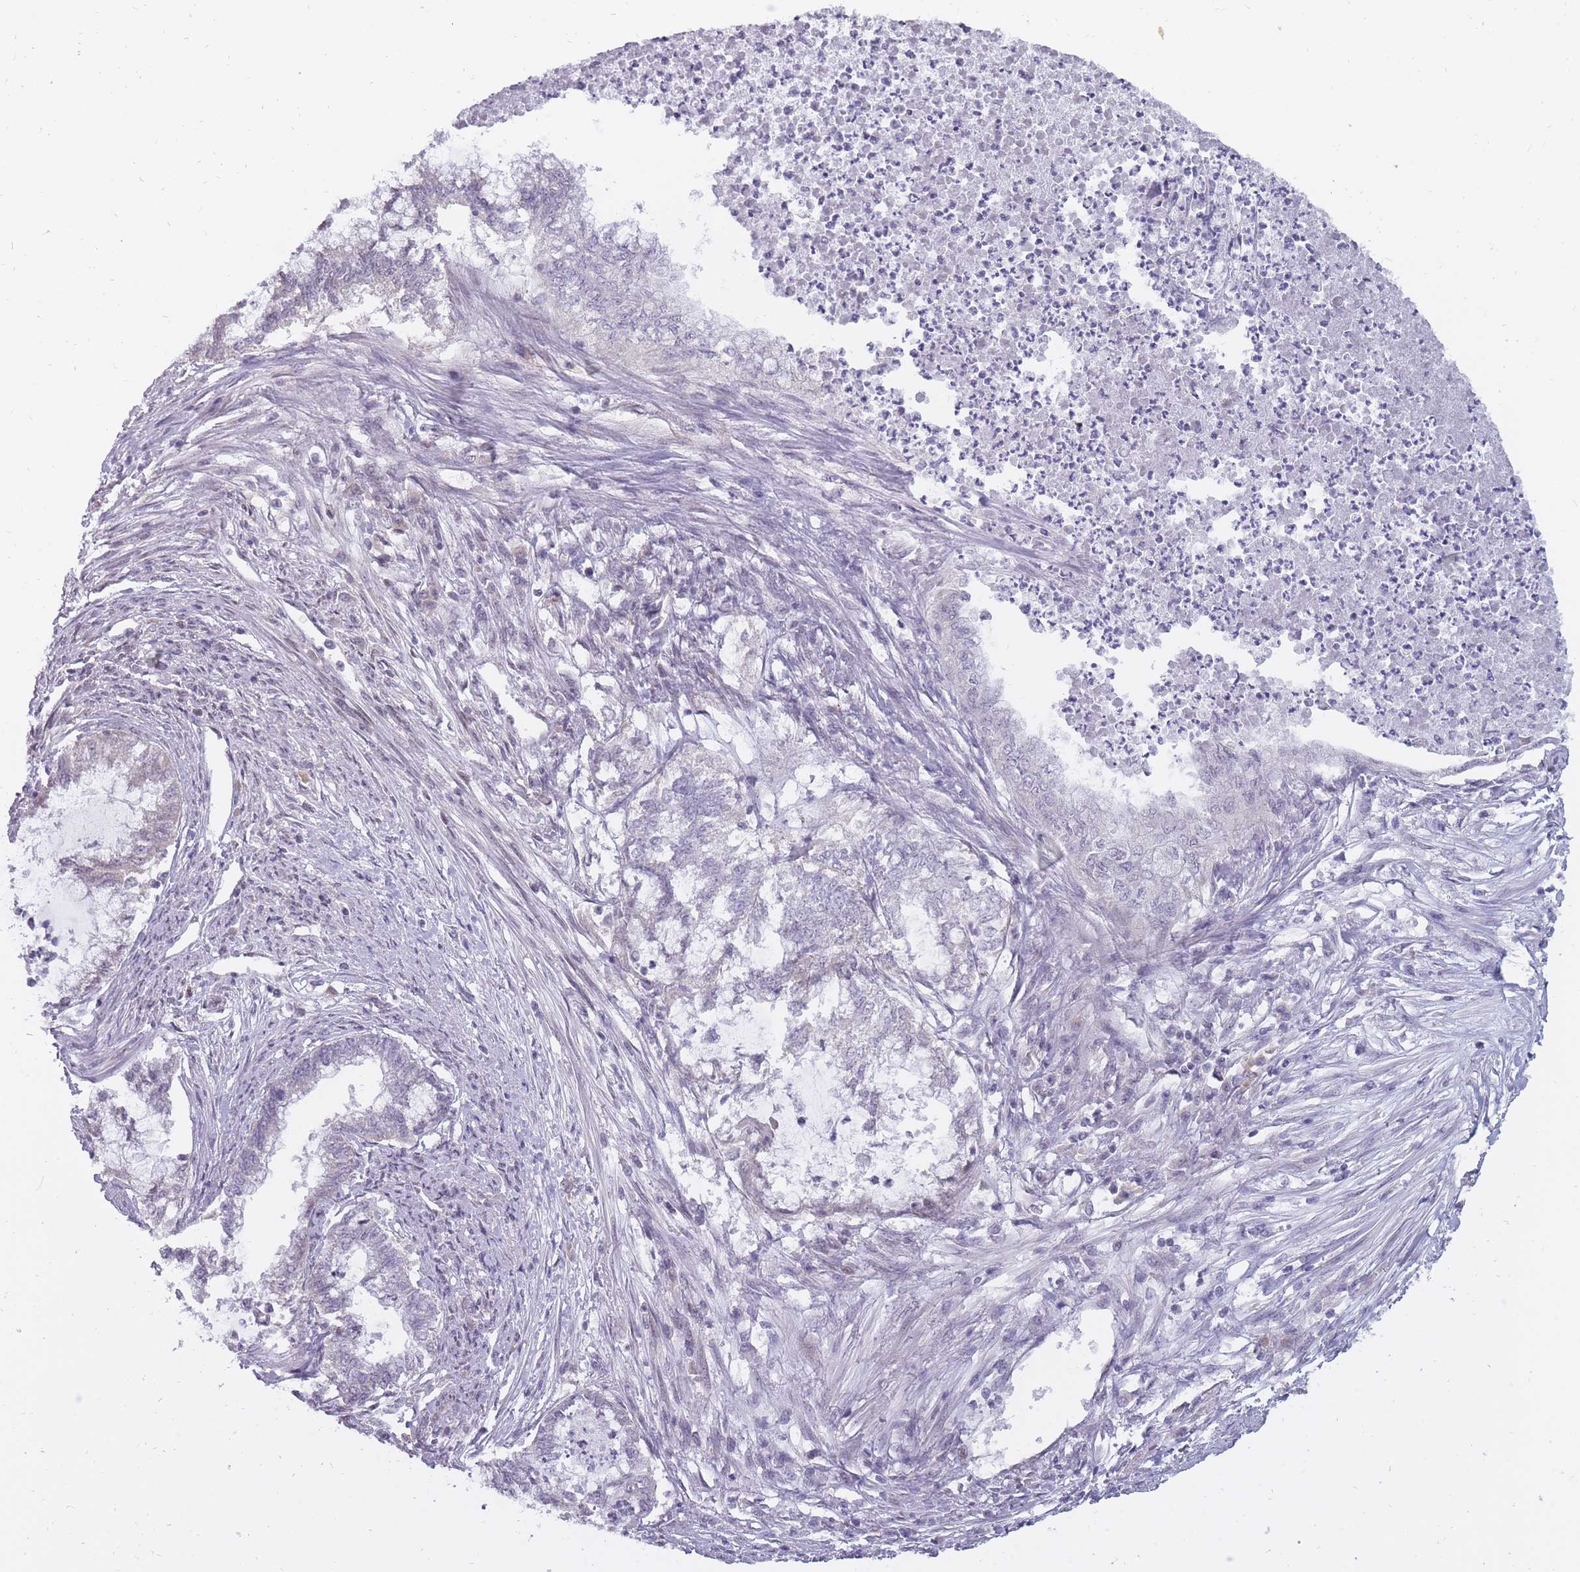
{"staining": {"intensity": "negative", "quantity": "none", "location": "none"}, "tissue": "endometrial cancer", "cell_type": "Tumor cells", "image_type": "cancer", "snomed": [{"axis": "morphology", "description": "Adenocarcinoma, NOS"}, {"axis": "topography", "description": "Endometrium"}], "caption": "Immunohistochemical staining of human endometrial cancer (adenocarcinoma) displays no significant expression in tumor cells.", "gene": "POMZP3", "patient": {"sex": "female", "age": 79}}